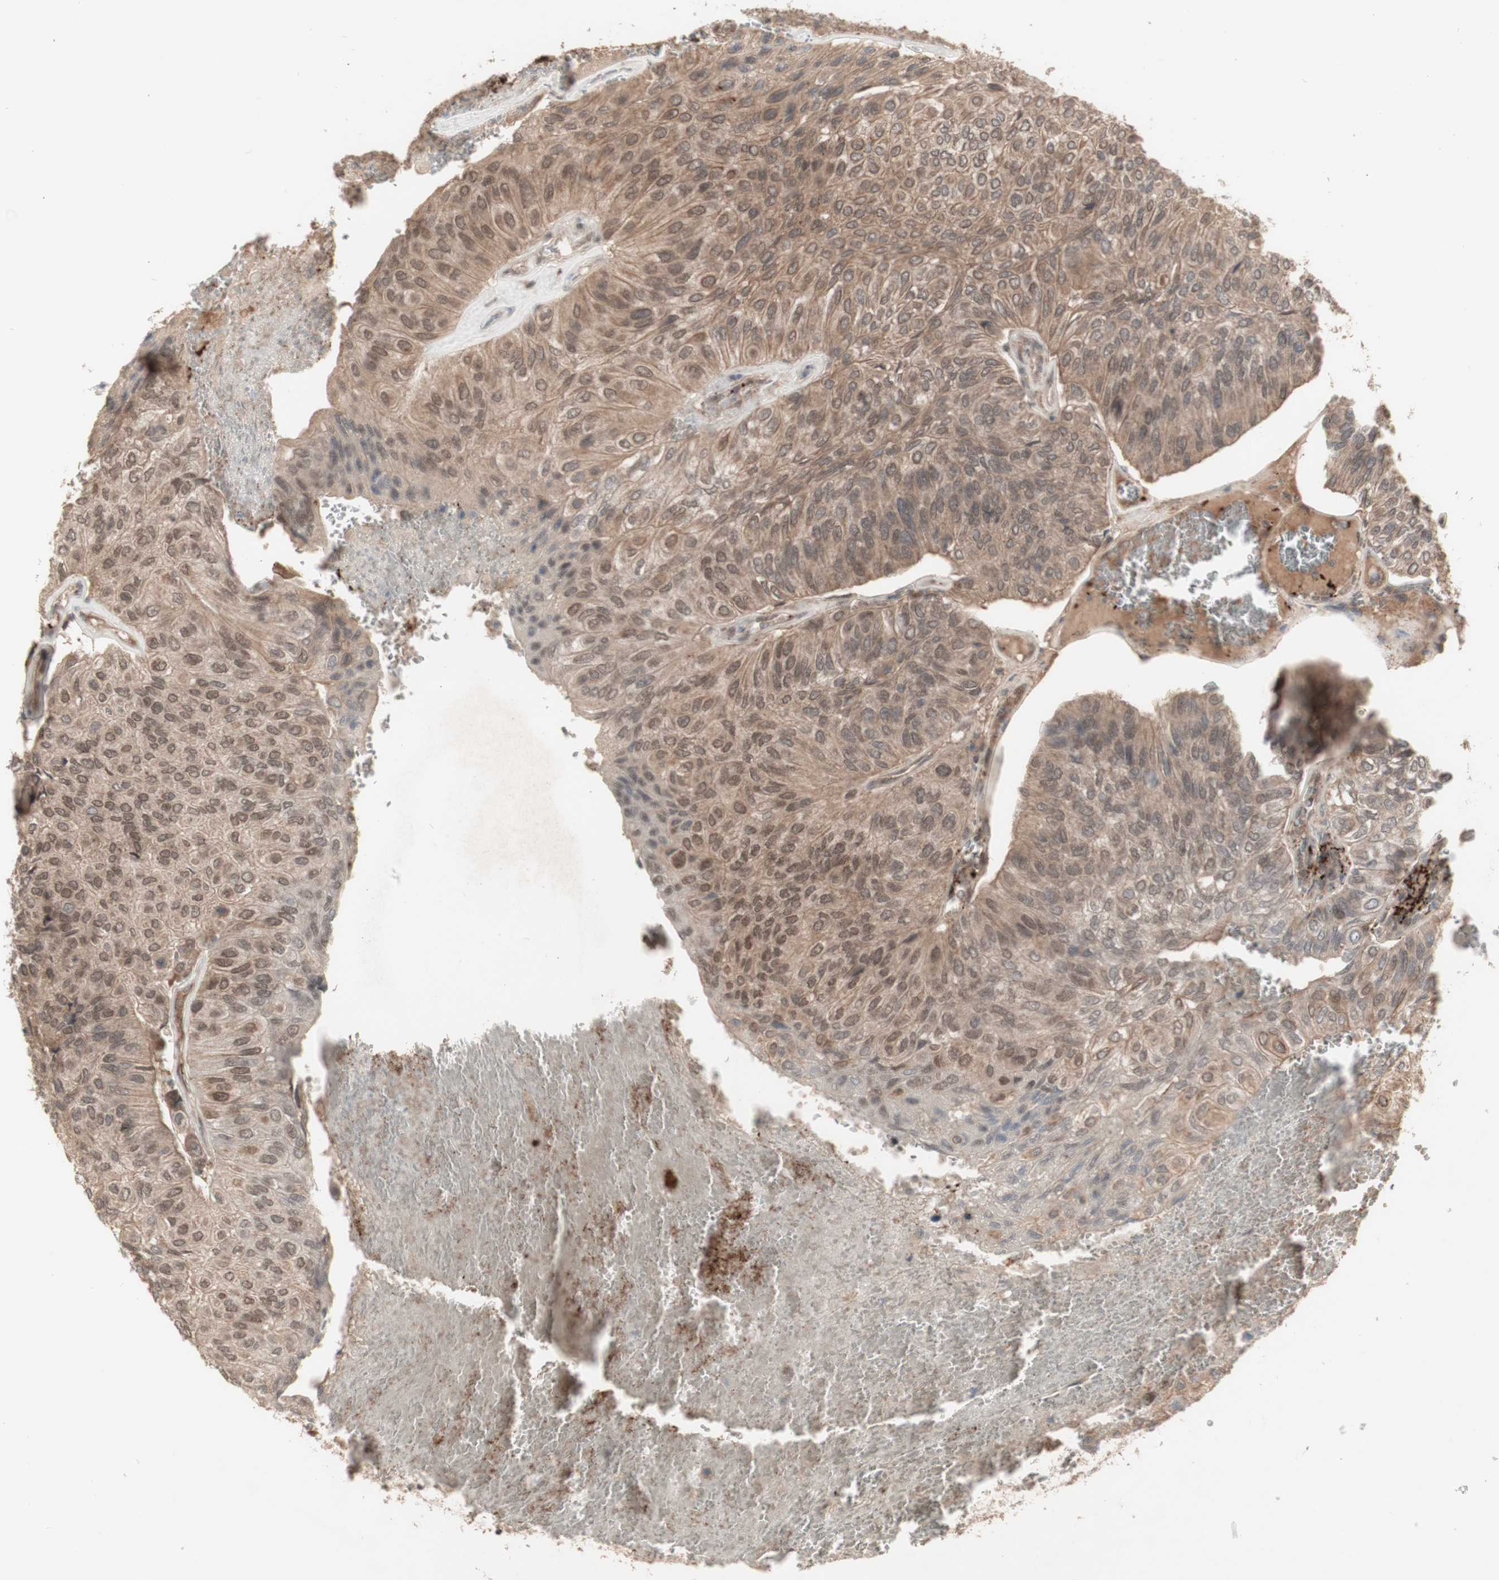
{"staining": {"intensity": "moderate", "quantity": ">75%", "location": "cytoplasmic/membranous,nuclear"}, "tissue": "urothelial cancer", "cell_type": "Tumor cells", "image_type": "cancer", "snomed": [{"axis": "morphology", "description": "Urothelial carcinoma, High grade"}, {"axis": "topography", "description": "Urinary bladder"}], "caption": "Tumor cells demonstrate medium levels of moderate cytoplasmic/membranous and nuclear staining in approximately >75% of cells in human urothelial cancer.", "gene": "ALOX12", "patient": {"sex": "male", "age": 66}}